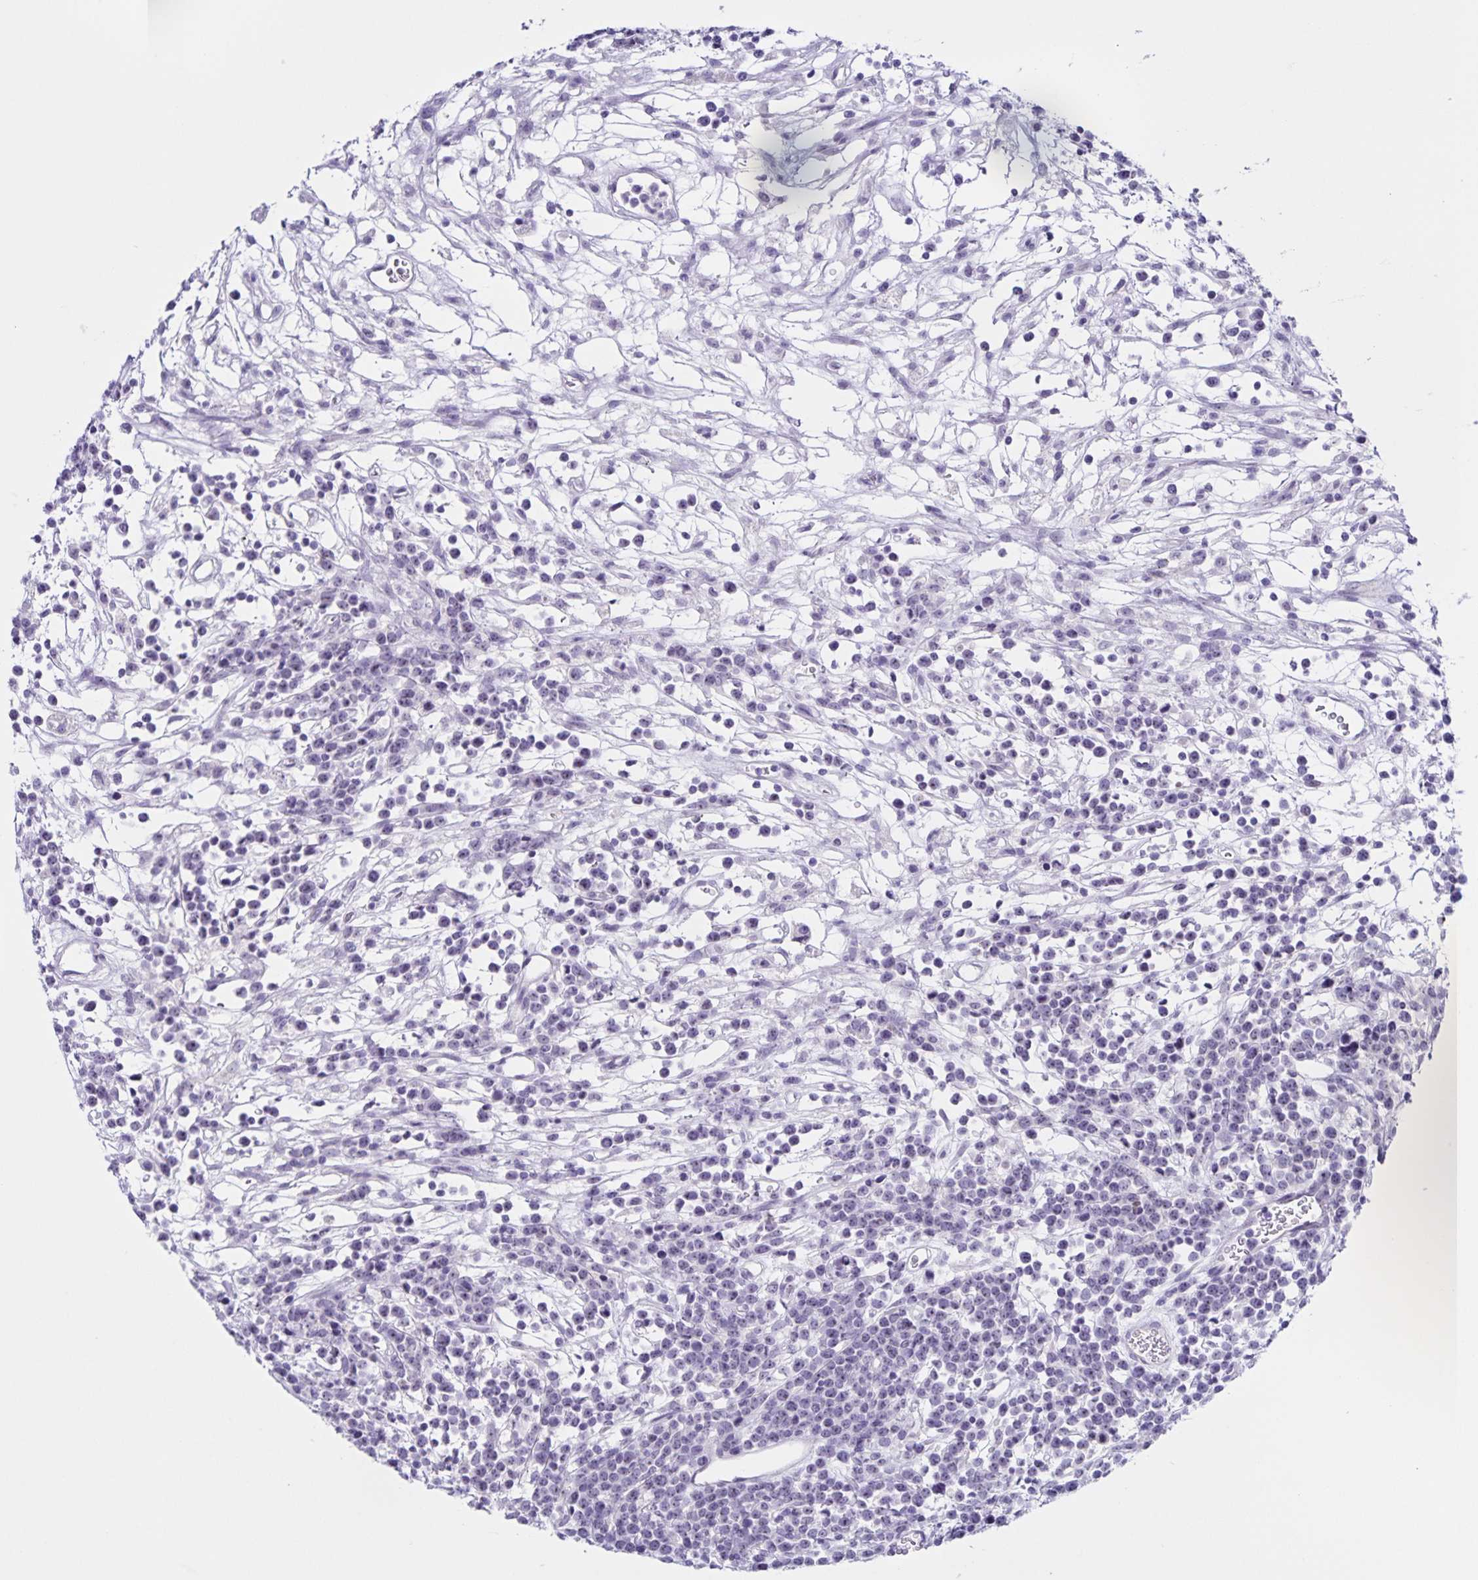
{"staining": {"intensity": "negative", "quantity": "none", "location": "none"}, "tissue": "lymphoma", "cell_type": "Tumor cells", "image_type": "cancer", "snomed": [{"axis": "morphology", "description": "Malignant lymphoma, non-Hodgkin's type, High grade"}, {"axis": "topography", "description": "Ovary"}], "caption": "IHC micrograph of neoplastic tissue: human lymphoma stained with DAB reveals no significant protein positivity in tumor cells.", "gene": "FAM170A", "patient": {"sex": "female", "age": 56}}